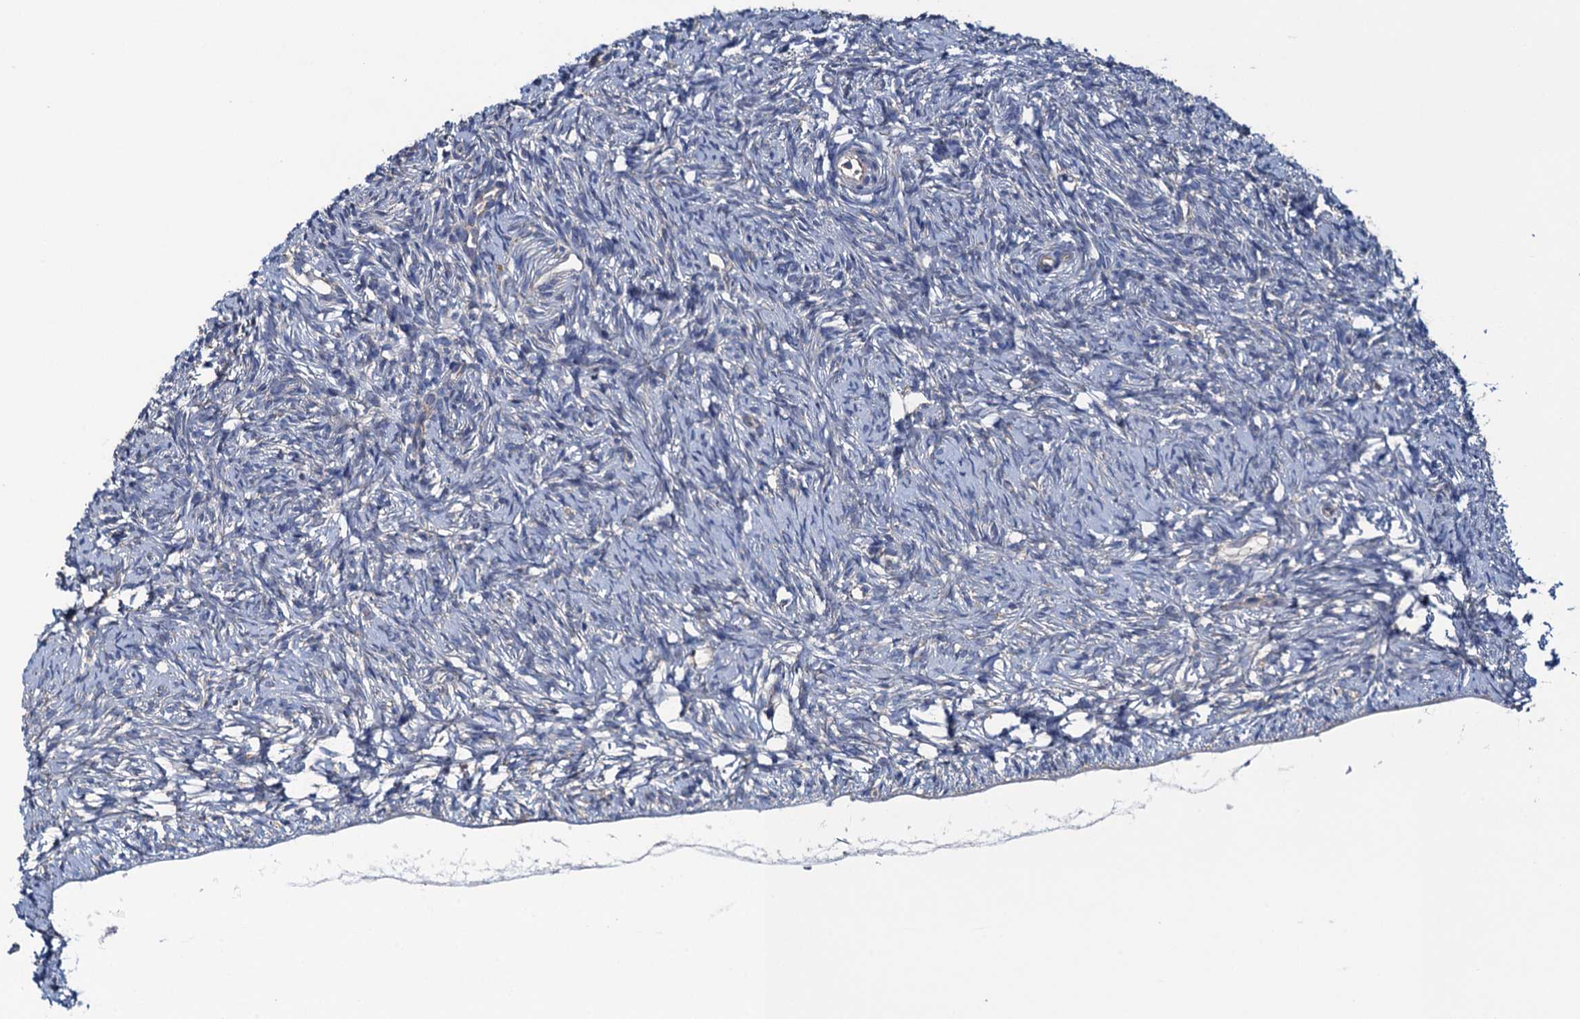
{"staining": {"intensity": "weak", "quantity": "<25%", "location": "cytoplasmic/membranous"}, "tissue": "ovary", "cell_type": "Ovarian stroma cells", "image_type": "normal", "snomed": [{"axis": "morphology", "description": "Normal tissue, NOS"}, {"axis": "topography", "description": "Ovary"}], "caption": "Photomicrograph shows no significant protein positivity in ovarian stroma cells of benign ovary.", "gene": "ADCY9", "patient": {"sex": "female", "age": 51}}